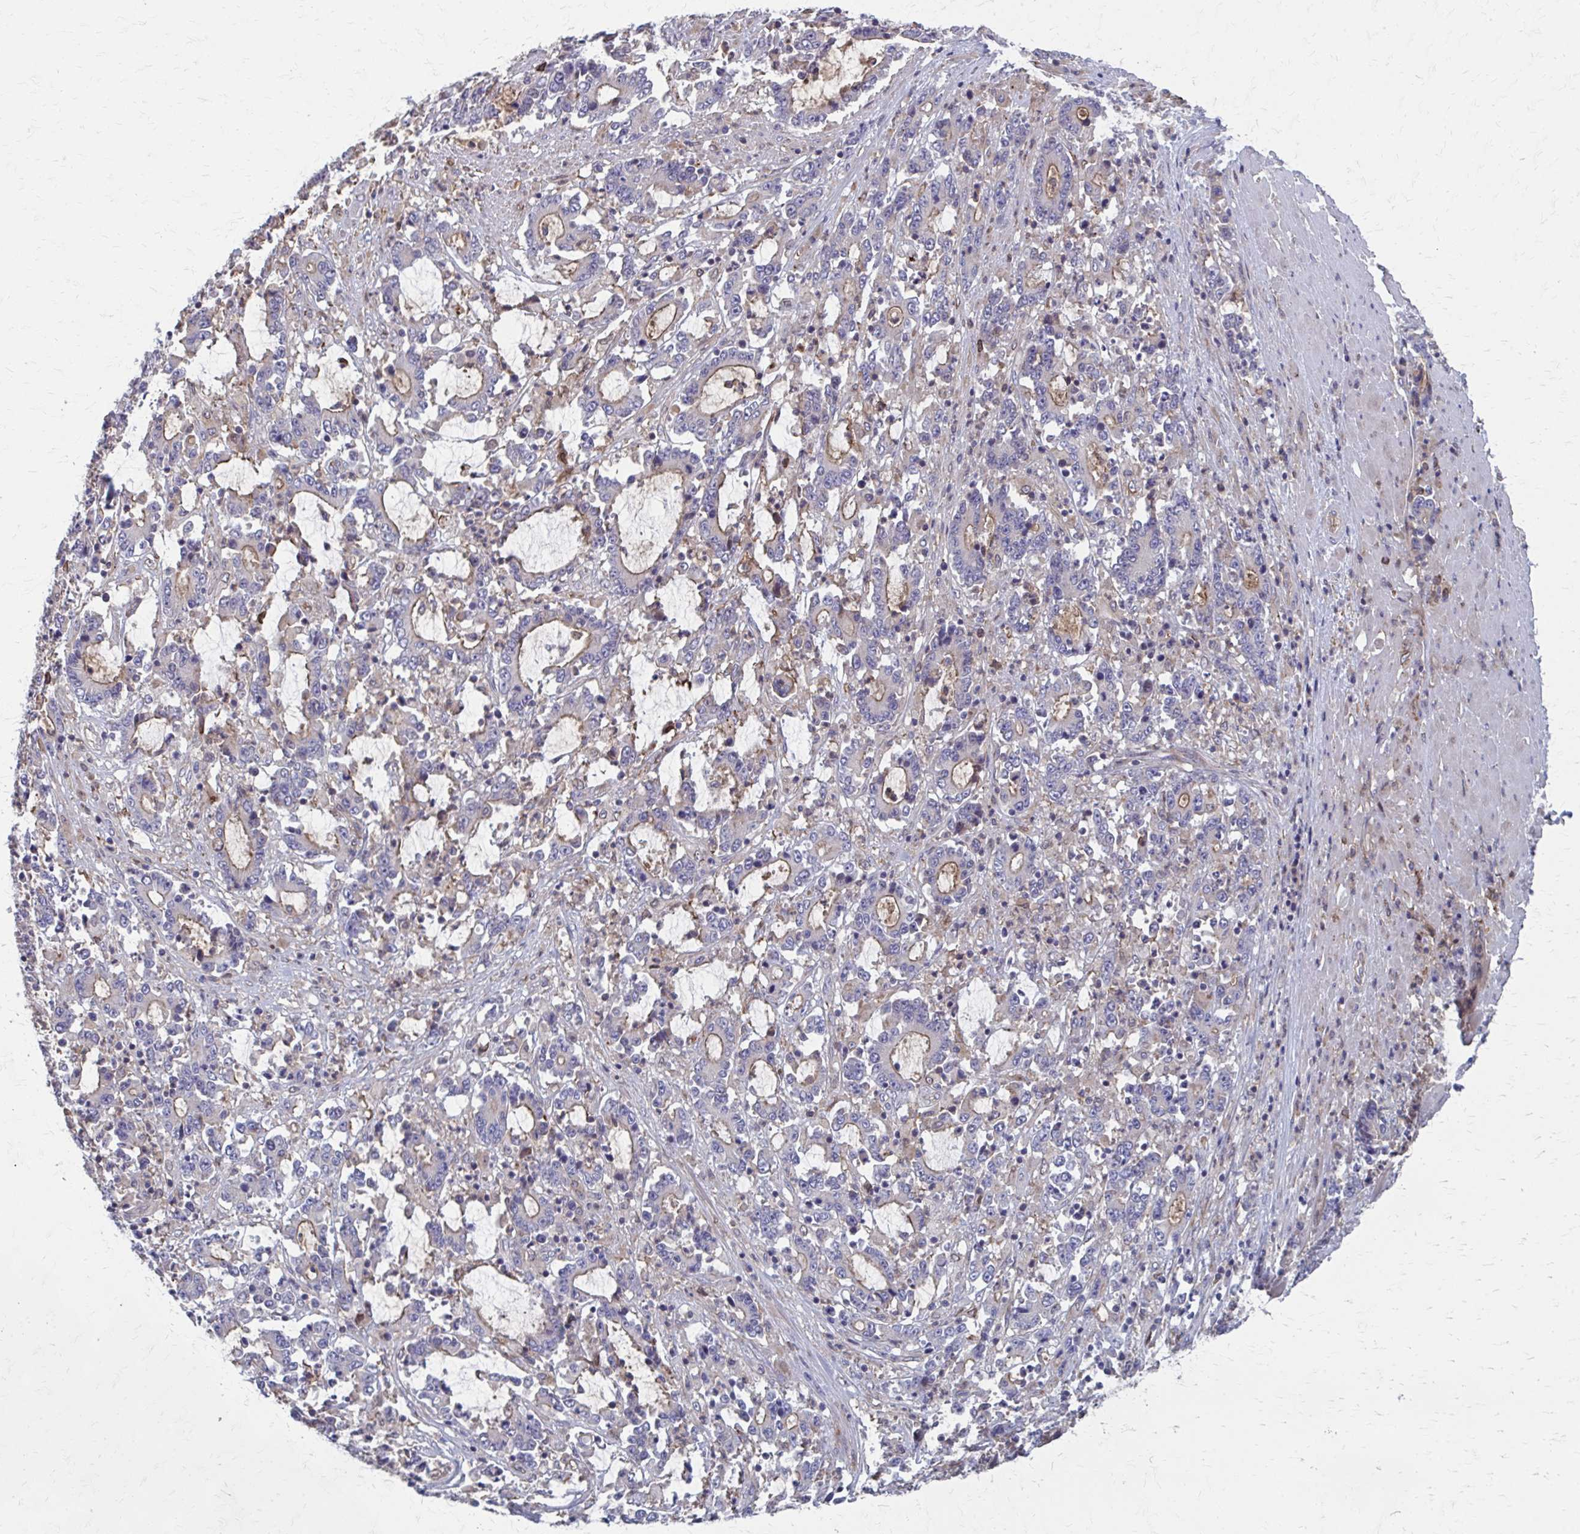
{"staining": {"intensity": "negative", "quantity": "none", "location": "none"}, "tissue": "stomach cancer", "cell_type": "Tumor cells", "image_type": "cancer", "snomed": [{"axis": "morphology", "description": "Adenocarcinoma, NOS"}, {"axis": "topography", "description": "Stomach, upper"}], "caption": "Stomach cancer (adenocarcinoma) was stained to show a protein in brown. There is no significant positivity in tumor cells. (DAB immunohistochemistry visualized using brightfield microscopy, high magnification).", "gene": "MMP14", "patient": {"sex": "male", "age": 68}}